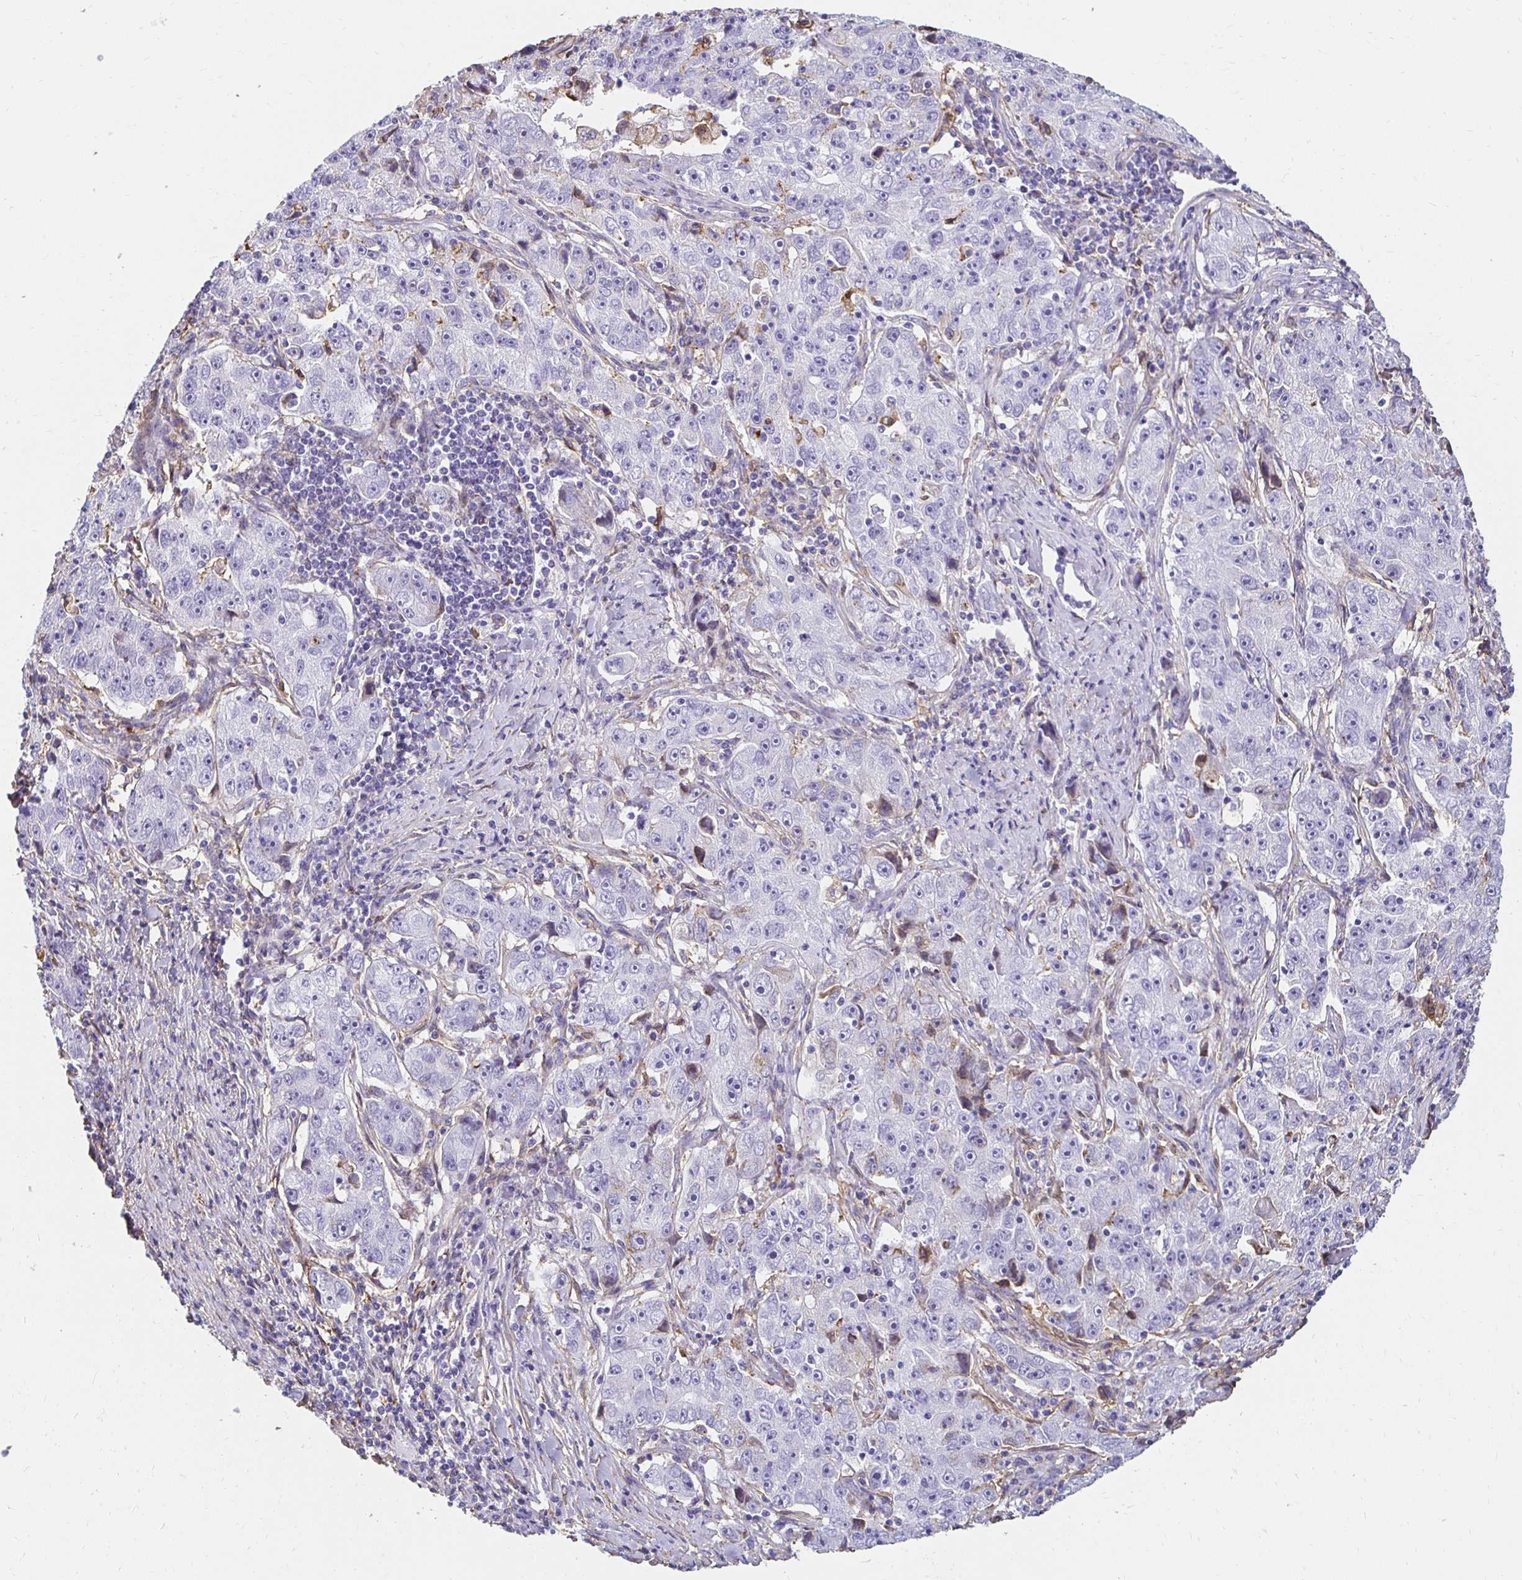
{"staining": {"intensity": "negative", "quantity": "none", "location": "none"}, "tissue": "lung cancer", "cell_type": "Tumor cells", "image_type": "cancer", "snomed": [{"axis": "morphology", "description": "Normal morphology"}, {"axis": "morphology", "description": "Adenocarcinoma, NOS"}, {"axis": "topography", "description": "Lymph node"}, {"axis": "topography", "description": "Lung"}], "caption": "High magnification brightfield microscopy of adenocarcinoma (lung) stained with DAB (brown) and counterstained with hematoxylin (blue): tumor cells show no significant staining. (DAB immunohistochemistry (IHC), high magnification).", "gene": "TAS1R3", "patient": {"sex": "female", "age": 57}}